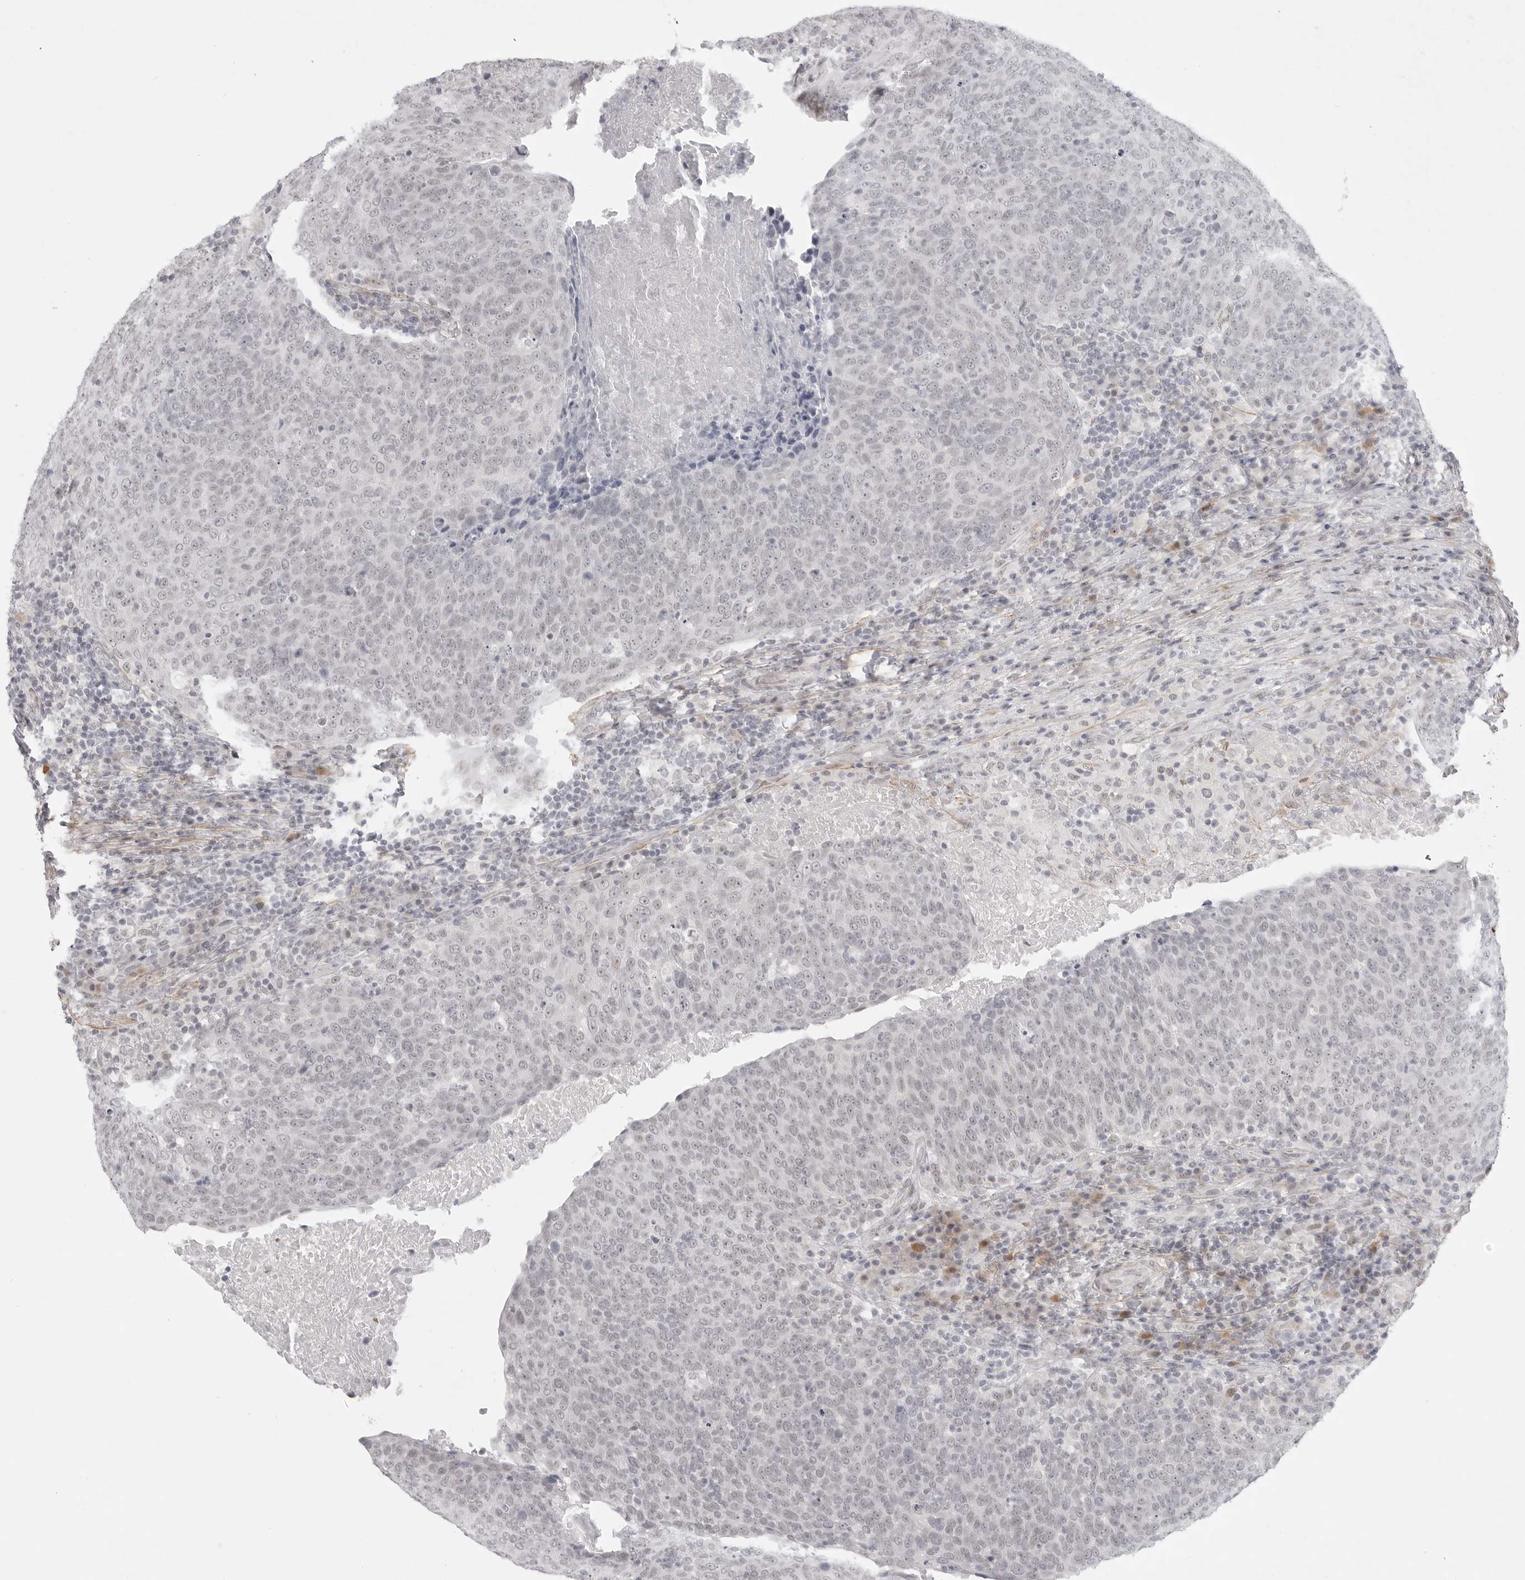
{"staining": {"intensity": "negative", "quantity": "none", "location": "none"}, "tissue": "head and neck cancer", "cell_type": "Tumor cells", "image_type": "cancer", "snomed": [{"axis": "morphology", "description": "Squamous cell carcinoma, NOS"}, {"axis": "morphology", "description": "Squamous cell carcinoma, metastatic, NOS"}, {"axis": "topography", "description": "Lymph node"}, {"axis": "topography", "description": "Head-Neck"}], "caption": "The micrograph exhibits no significant staining in tumor cells of head and neck cancer.", "gene": "TCTN3", "patient": {"sex": "male", "age": 62}}